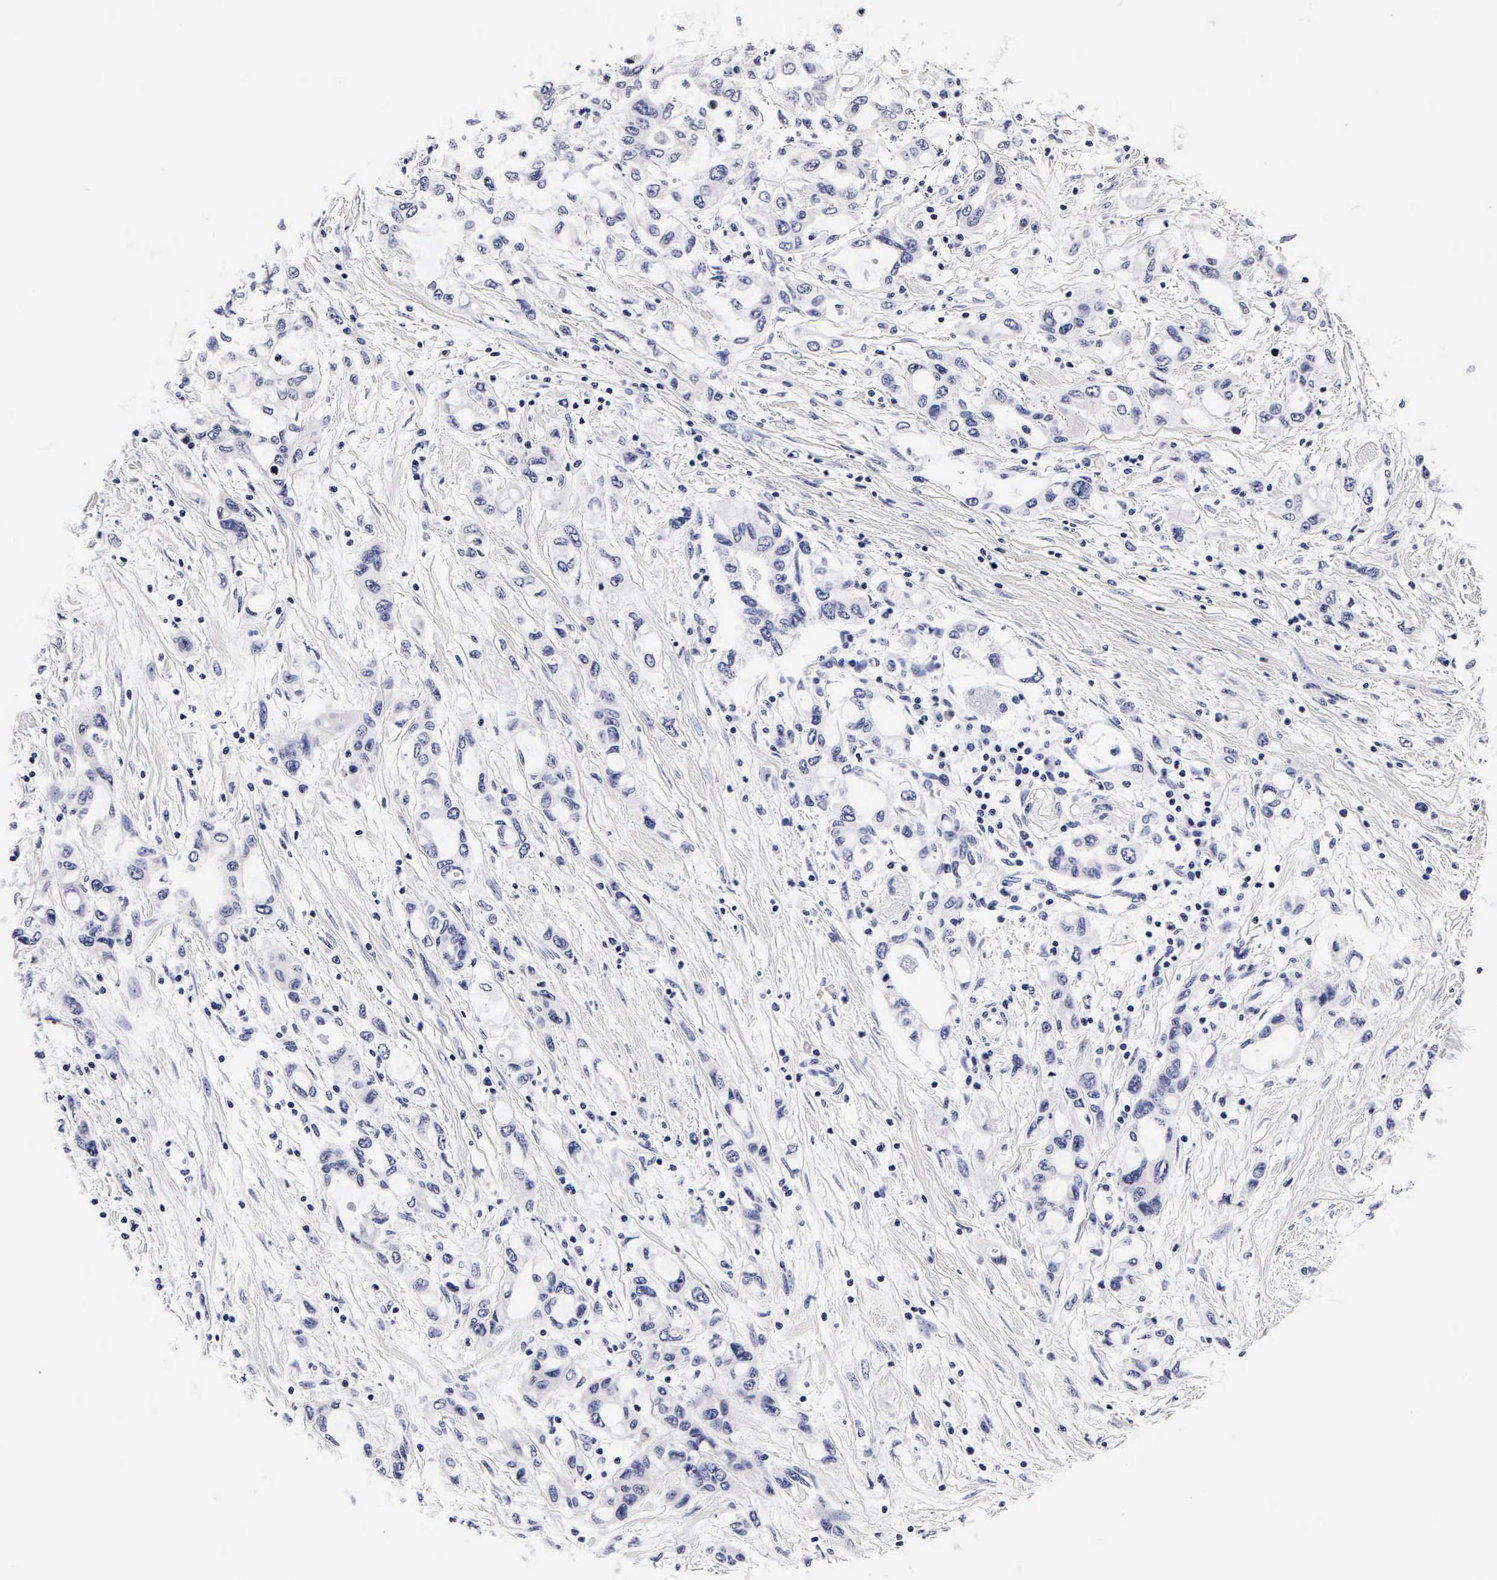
{"staining": {"intensity": "negative", "quantity": "none", "location": "none"}, "tissue": "pancreatic cancer", "cell_type": "Tumor cells", "image_type": "cancer", "snomed": [{"axis": "morphology", "description": "Adenocarcinoma, NOS"}, {"axis": "topography", "description": "Pancreas"}], "caption": "Photomicrograph shows no protein expression in tumor cells of pancreatic cancer (adenocarcinoma) tissue.", "gene": "RNASE6", "patient": {"sex": "female", "age": 57}}